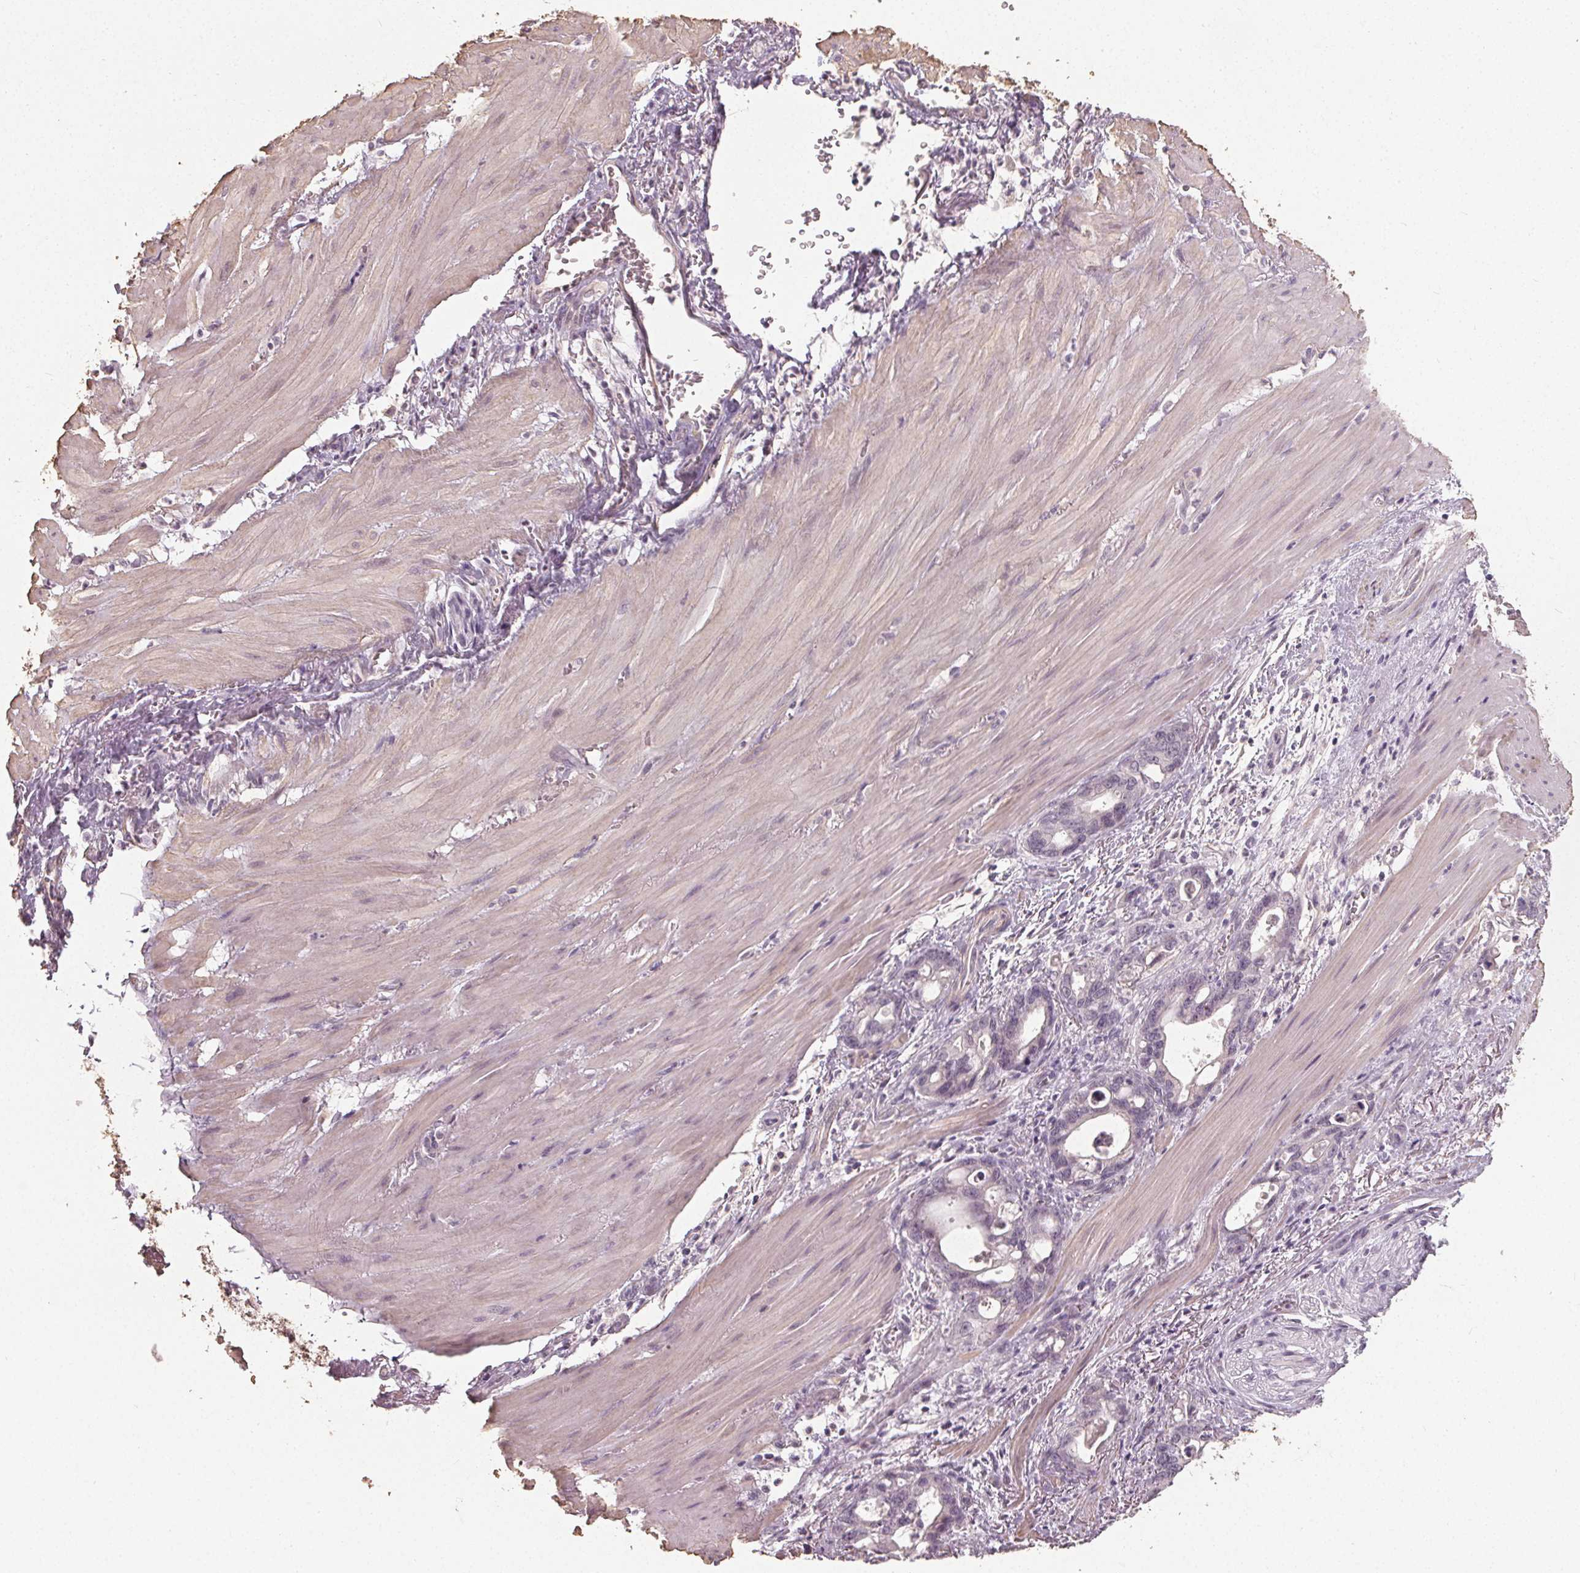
{"staining": {"intensity": "negative", "quantity": "none", "location": "none"}, "tissue": "stomach cancer", "cell_type": "Tumor cells", "image_type": "cancer", "snomed": [{"axis": "morphology", "description": "Normal tissue, NOS"}, {"axis": "morphology", "description": "Adenocarcinoma, NOS"}, {"axis": "topography", "description": "Esophagus"}, {"axis": "topography", "description": "Stomach, upper"}], "caption": "An IHC image of stomach cancer is shown. There is no staining in tumor cells of stomach cancer.", "gene": "PKP1", "patient": {"sex": "male", "age": 74}}